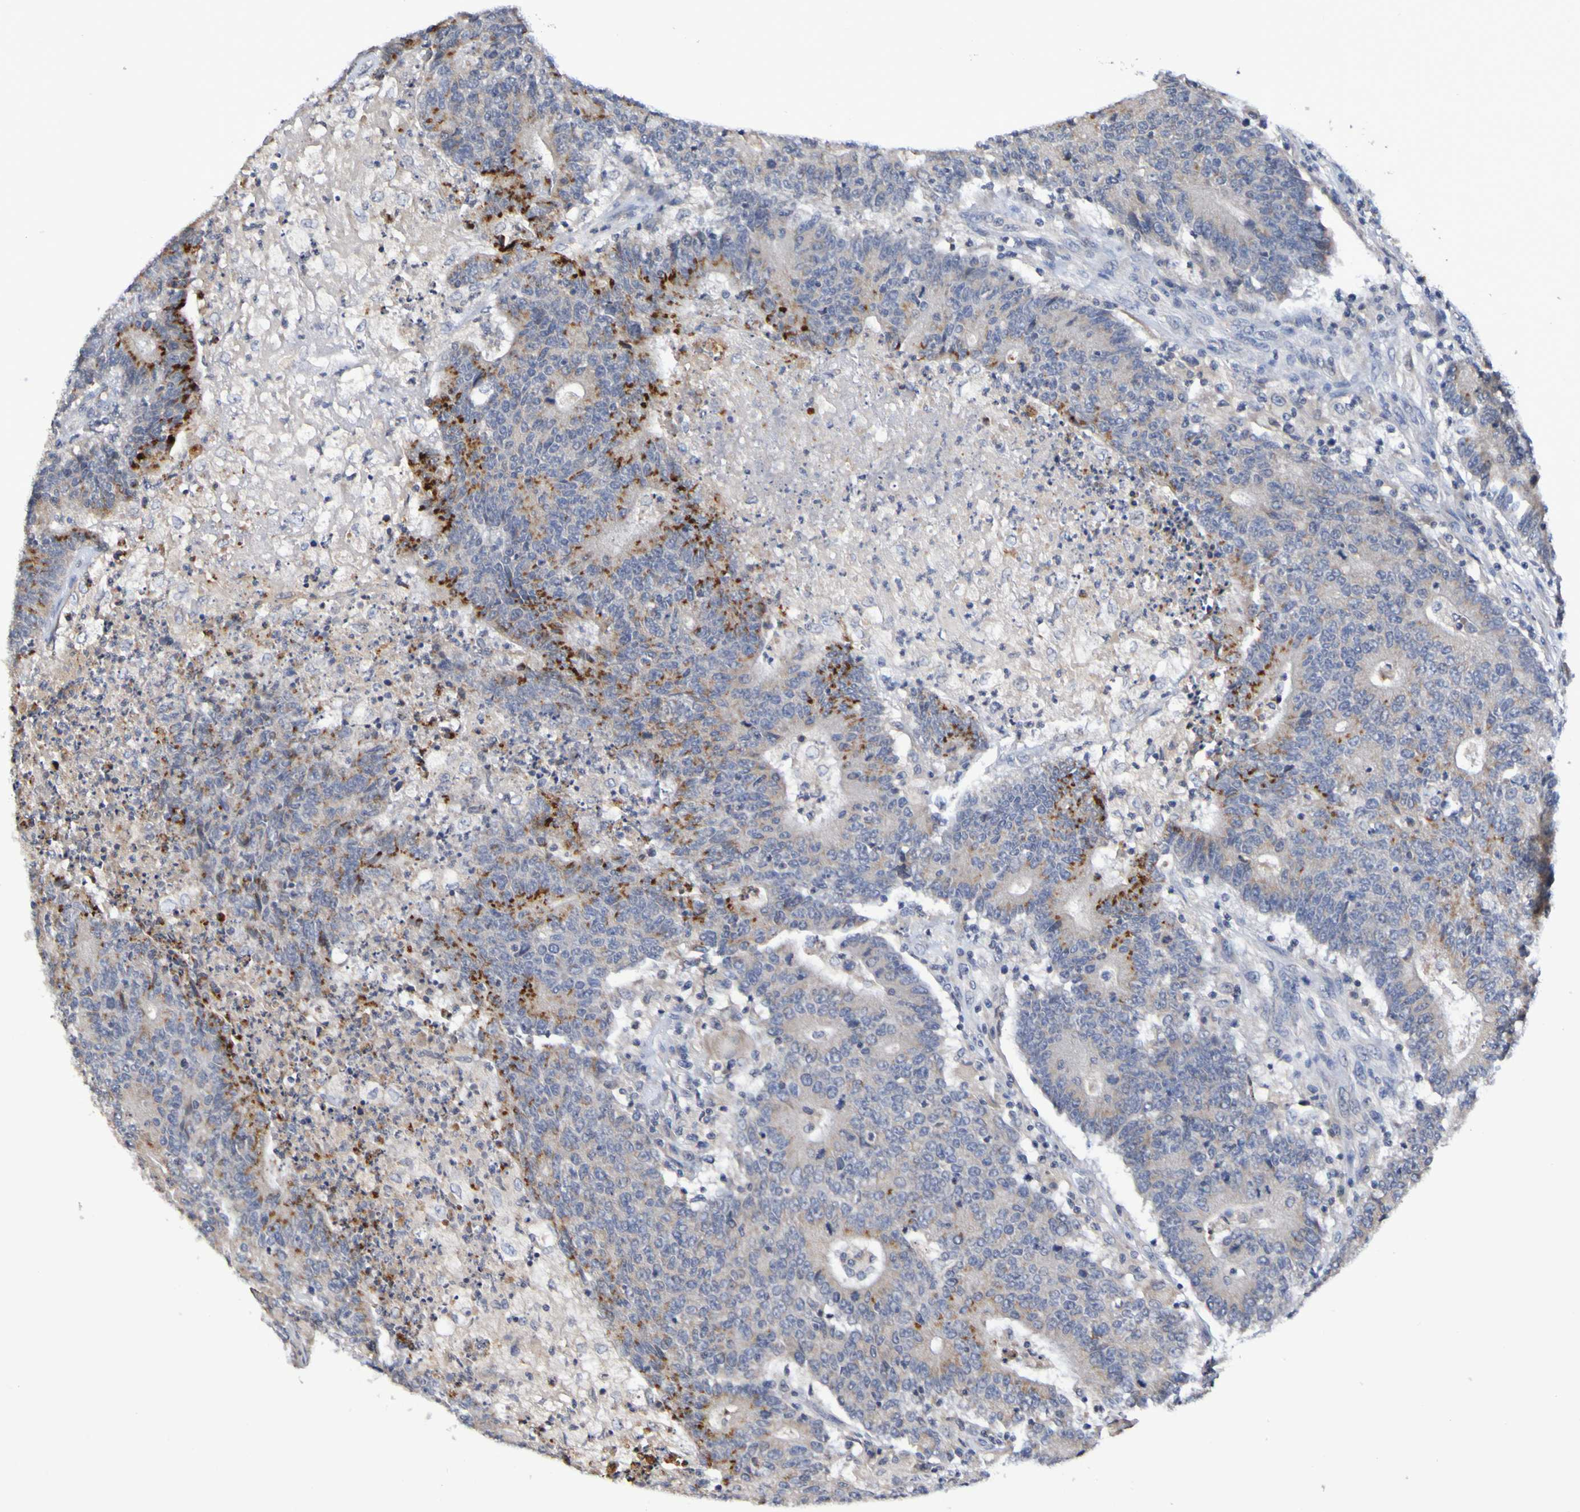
{"staining": {"intensity": "strong", "quantity": "<25%", "location": "cytoplasmic/membranous"}, "tissue": "colorectal cancer", "cell_type": "Tumor cells", "image_type": "cancer", "snomed": [{"axis": "morphology", "description": "Normal tissue, NOS"}, {"axis": "morphology", "description": "Adenocarcinoma, NOS"}, {"axis": "topography", "description": "Colon"}], "caption": "Colorectal cancer tissue displays strong cytoplasmic/membranous positivity in approximately <25% of tumor cells The protein of interest is shown in brown color, while the nuclei are stained blue.", "gene": "PTP4A2", "patient": {"sex": "female", "age": 75}}